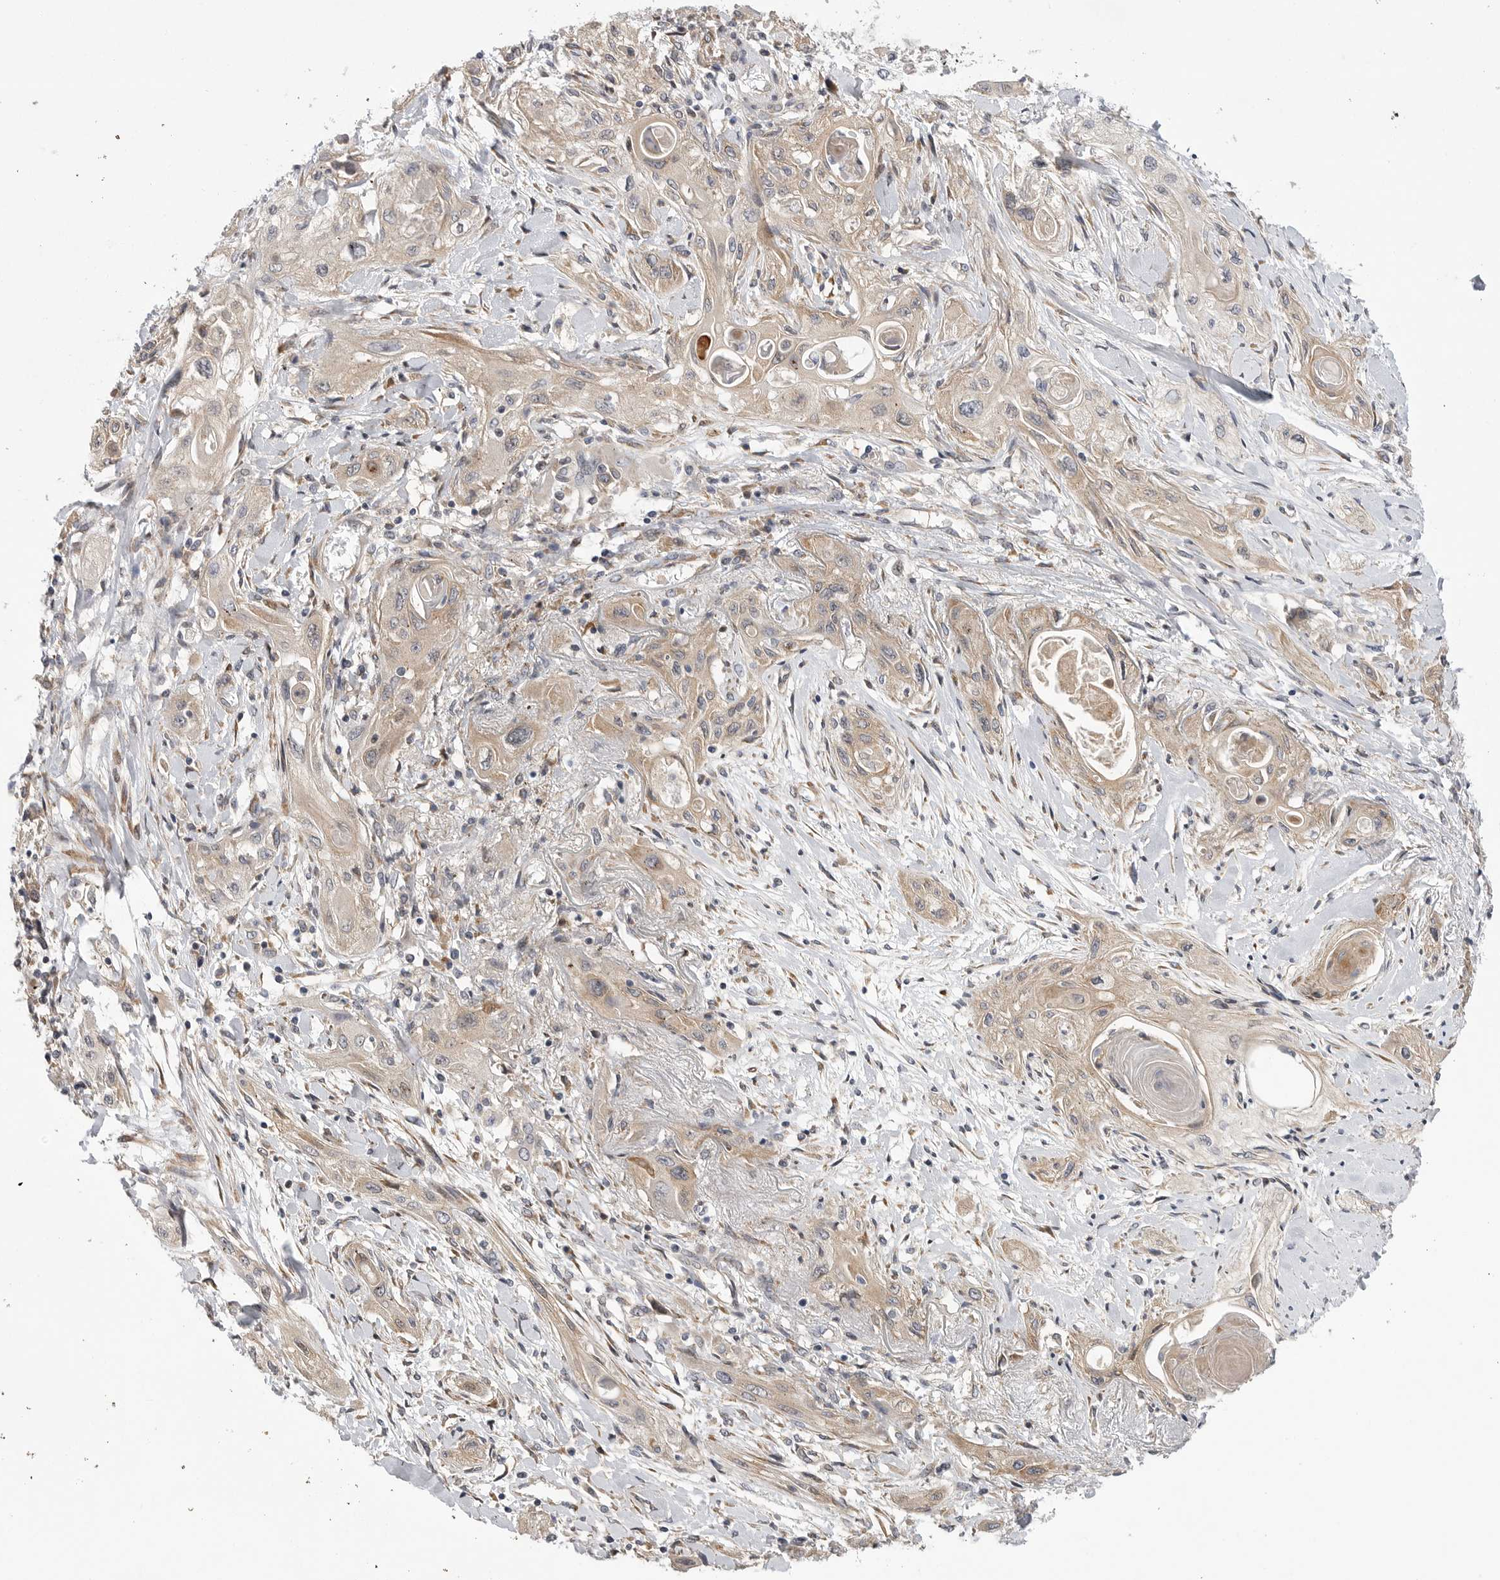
{"staining": {"intensity": "weak", "quantity": ">75%", "location": "cytoplasmic/membranous"}, "tissue": "lung cancer", "cell_type": "Tumor cells", "image_type": "cancer", "snomed": [{"axis": "morphology", "description": "Squamous cell carcinoma, NOS"}, {"axis": "topography", "description": "Lung"}], "caption": "Lung squamous cell carcinoma stained with a protein marker shows weak staining in tumor cells.", "gene": "FBXO43", "patient": {"sex": "female", "age": 47}}